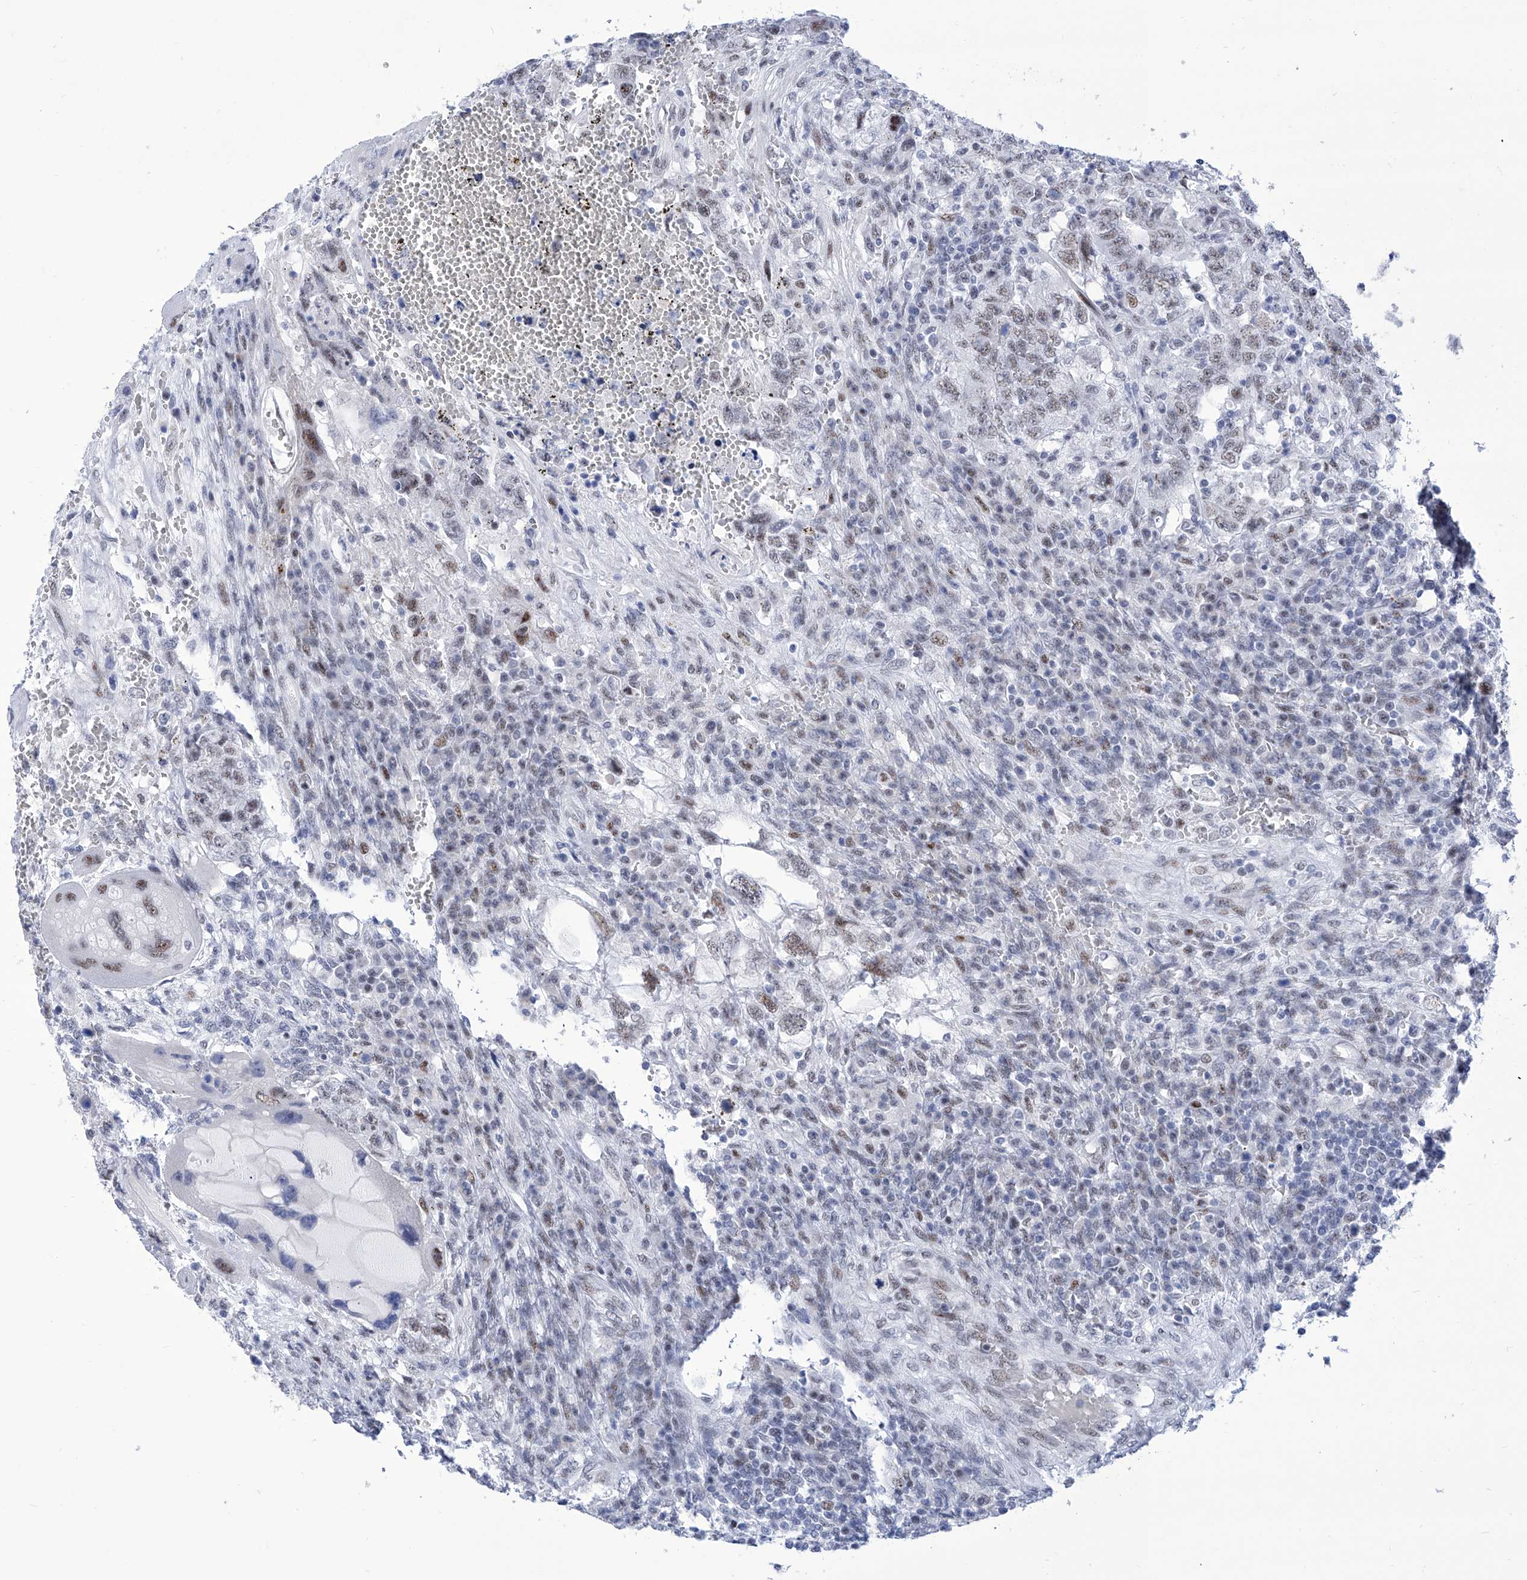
{"staining": {"intensity": "moderate", "quantity": "<25%", "location": "nuclear"}, "tissue": "testis cancer", "cell_type": "Tumor cells", "image_type": "cancer", "snomed": [{"axis": "morphology", "description": "Carcinoma, Embryonal, NOS"}, {"axis": "topography", "description": "Testis"}], "caption": "DAB (3,3'-diaminobenzidine) immunohistochemical staining of human testis embryonal carcinoma exhibits moderate nuclear protein positivity in about <25% of tumor cells. Nuclei are stained in blue.", "gene": "SART1", "patient": {"sex": "male", "age": 26}}